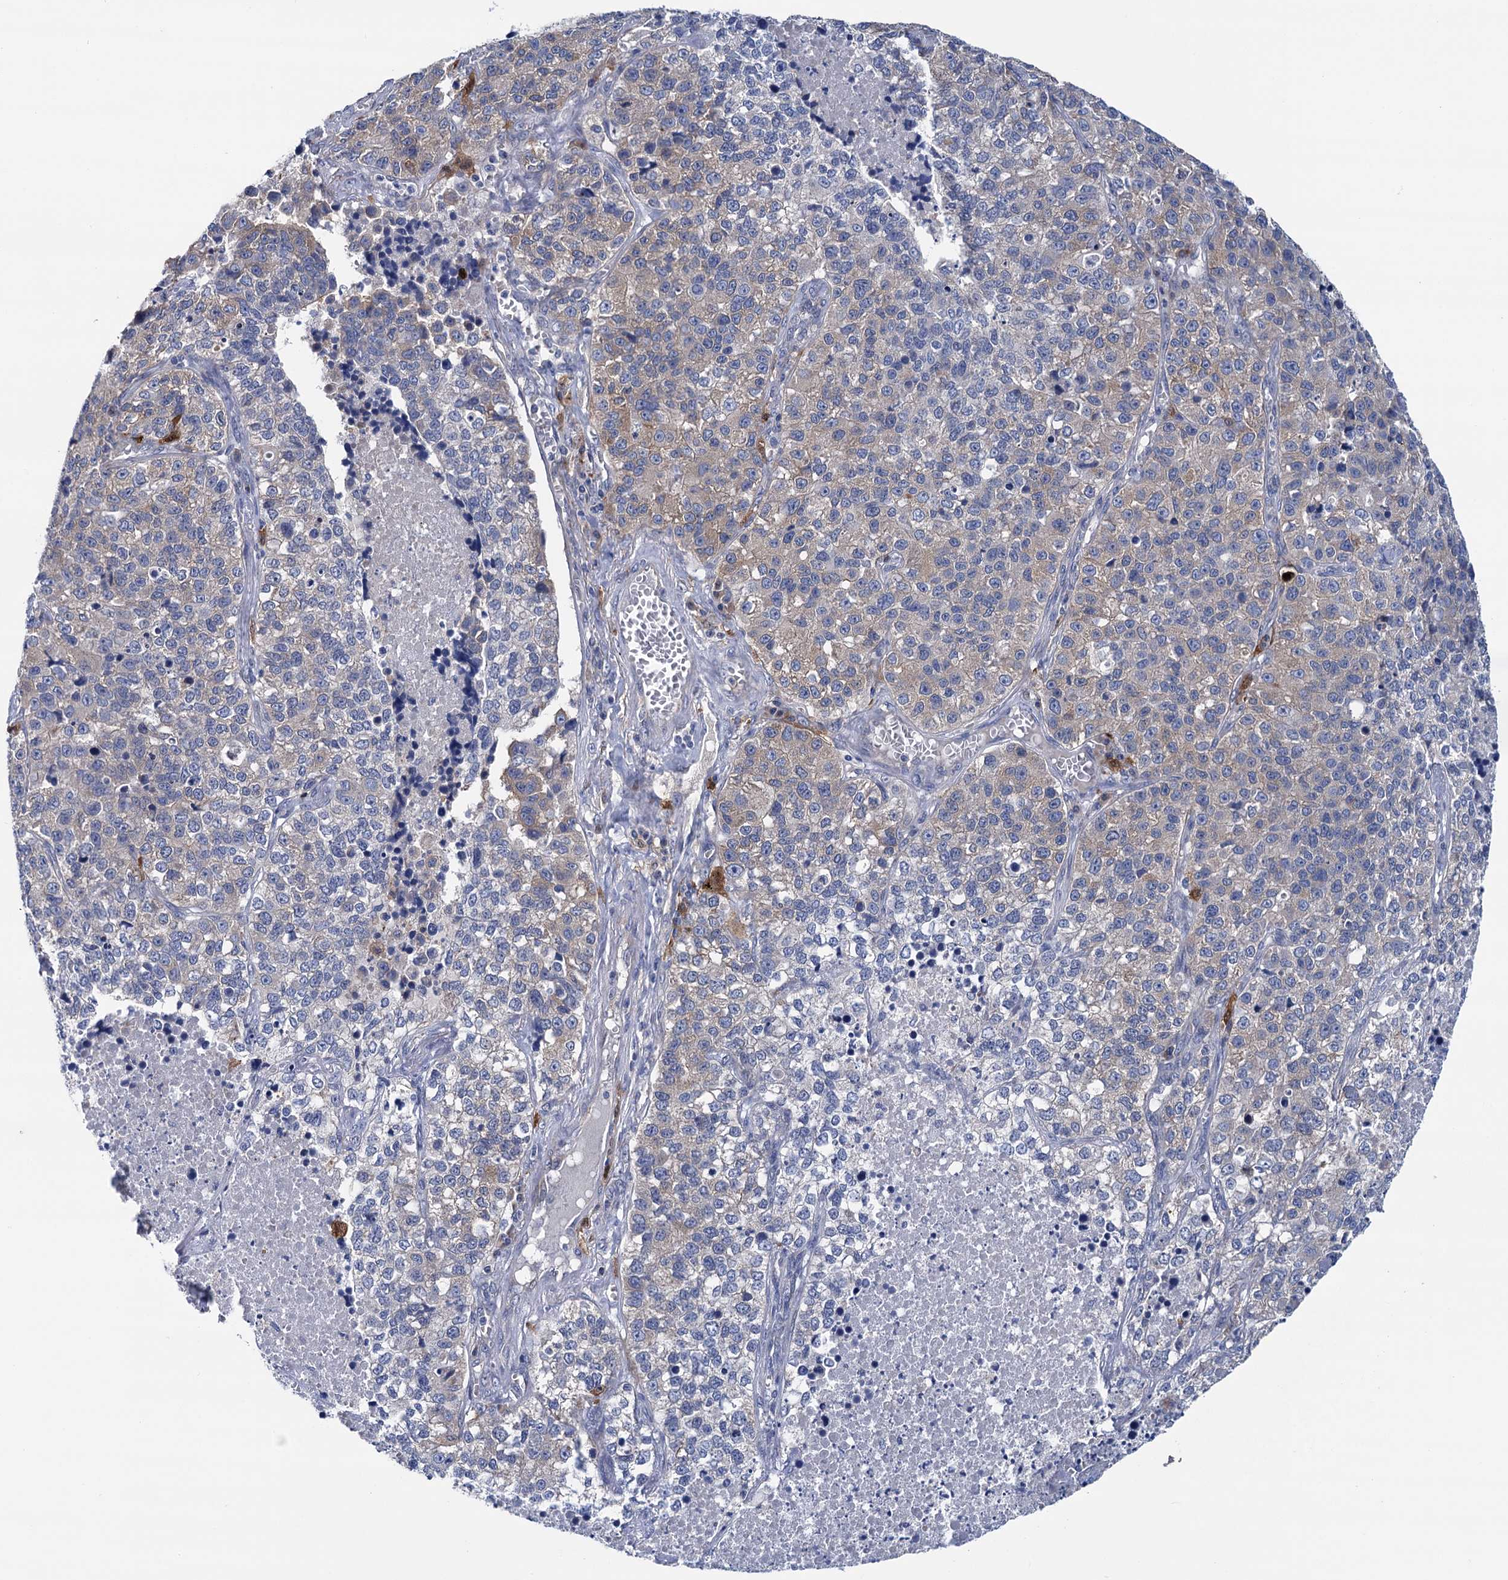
{"staining": {"intensity": "weak", "quantity": "<25%", "location": "cytoplasmic/membranous"}, "tissue": "lung cancer", "cell_type": "Tumor cells", "image_type": "cancer", "snomed": [{"axis": "morphology", "description": "Adenocarcinoma, NOS"}, {"axis": "topography", "description": "Lung"}], "caption": "Image shows no significant protein expression in tumor cells of adenocarcinoma (lung).", "gene": "ZNRD2", "patient": {"sex": "male", "age": 49}}